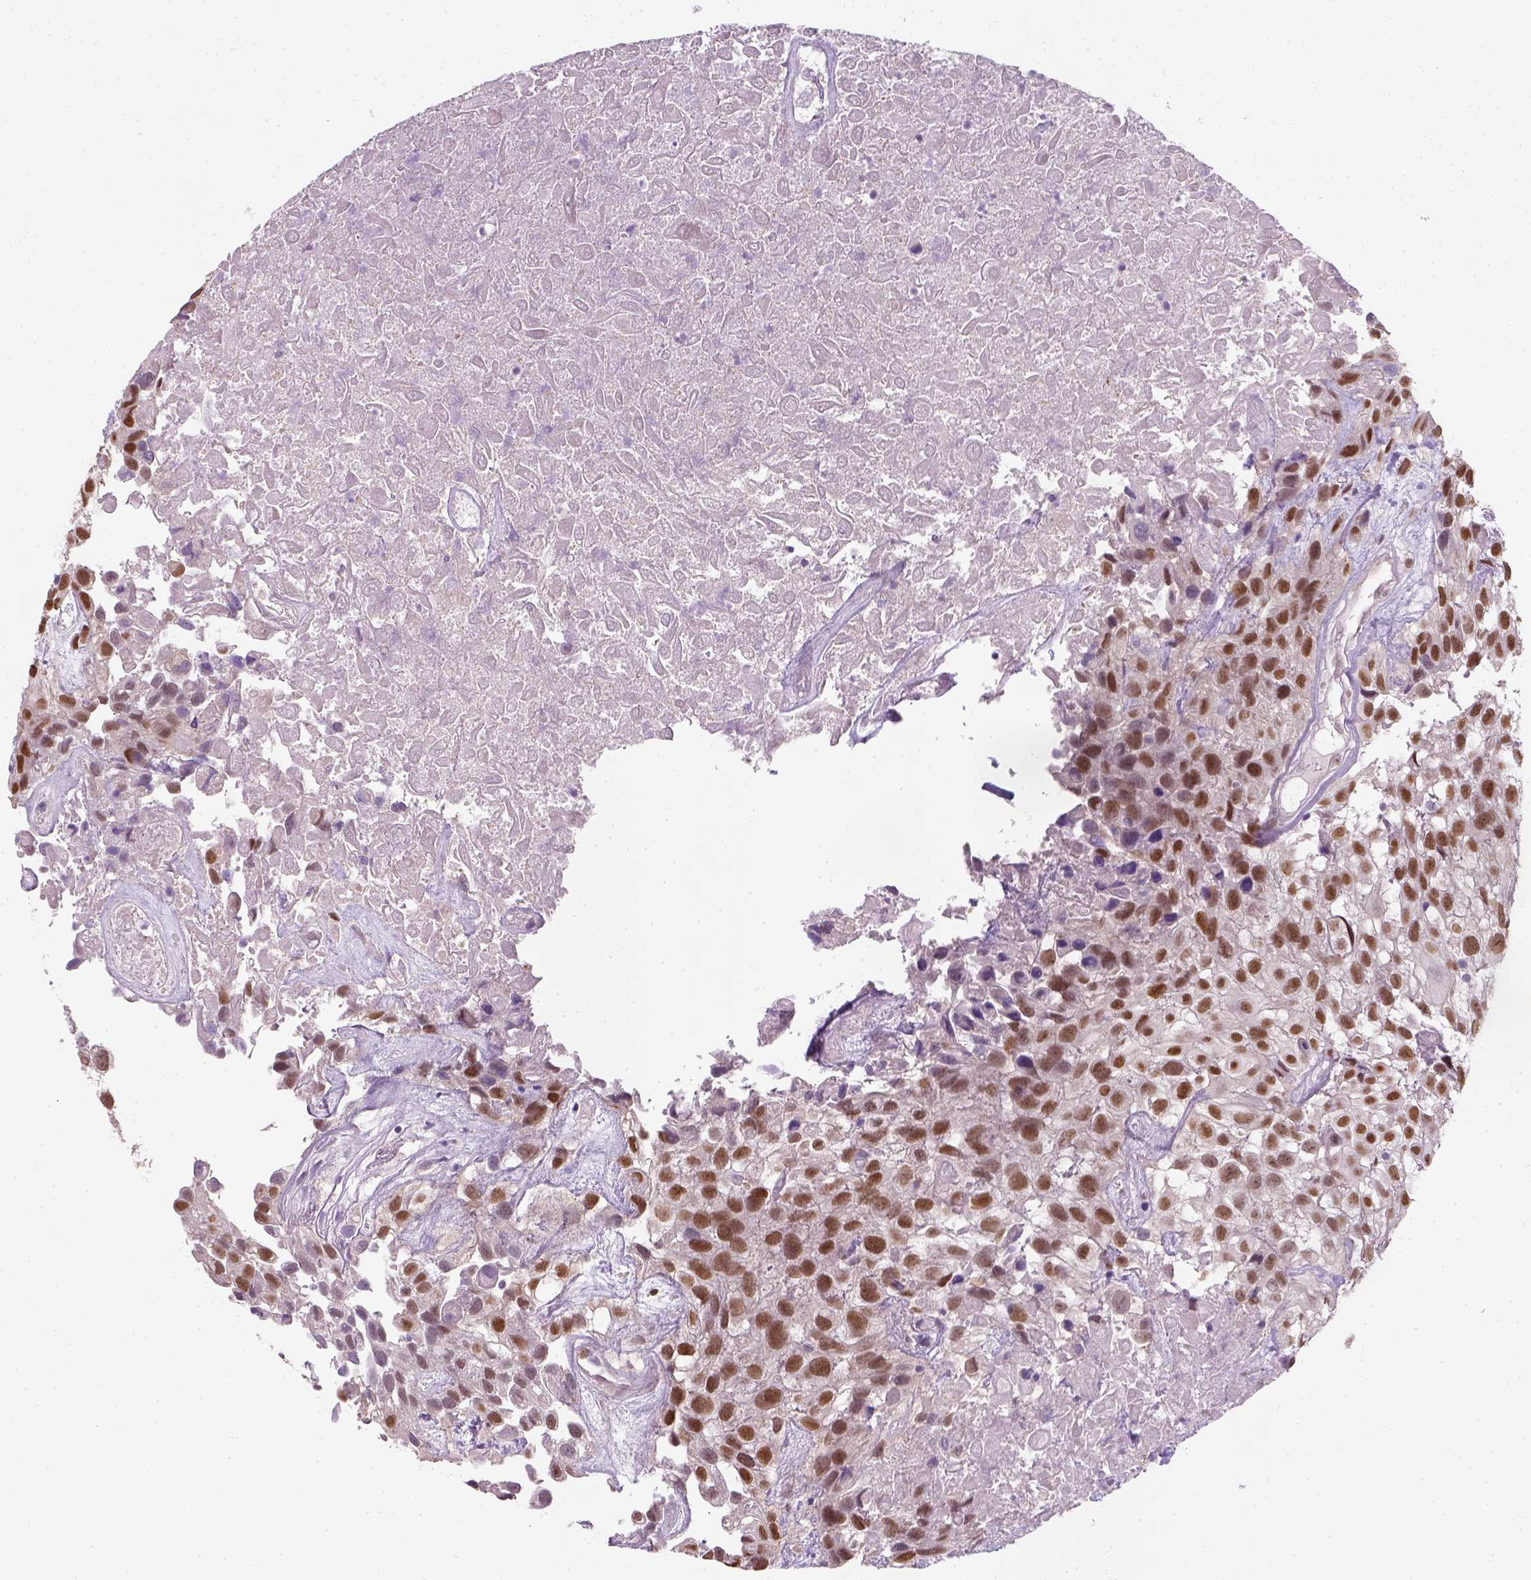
{"staining": {"intensity": "moderate", "quantity": ">75%", "location": "nuclear"}, "tissue": "urothelial cancer", "cell_type": "Tumor cells", "image_type": "cancer", "snomed": [{"axis": "morphology", "description": "Urothelial carcinoma, High grade"}, {"axis": "topography", "description": "Urinary bladder"}], "caption": "Urothelial cancer tissue exhibits moderate nuclear positivity in about >75% of tumor cells", "gene": "C1orf112", "patient": {"sex": "male", "age": 56}}